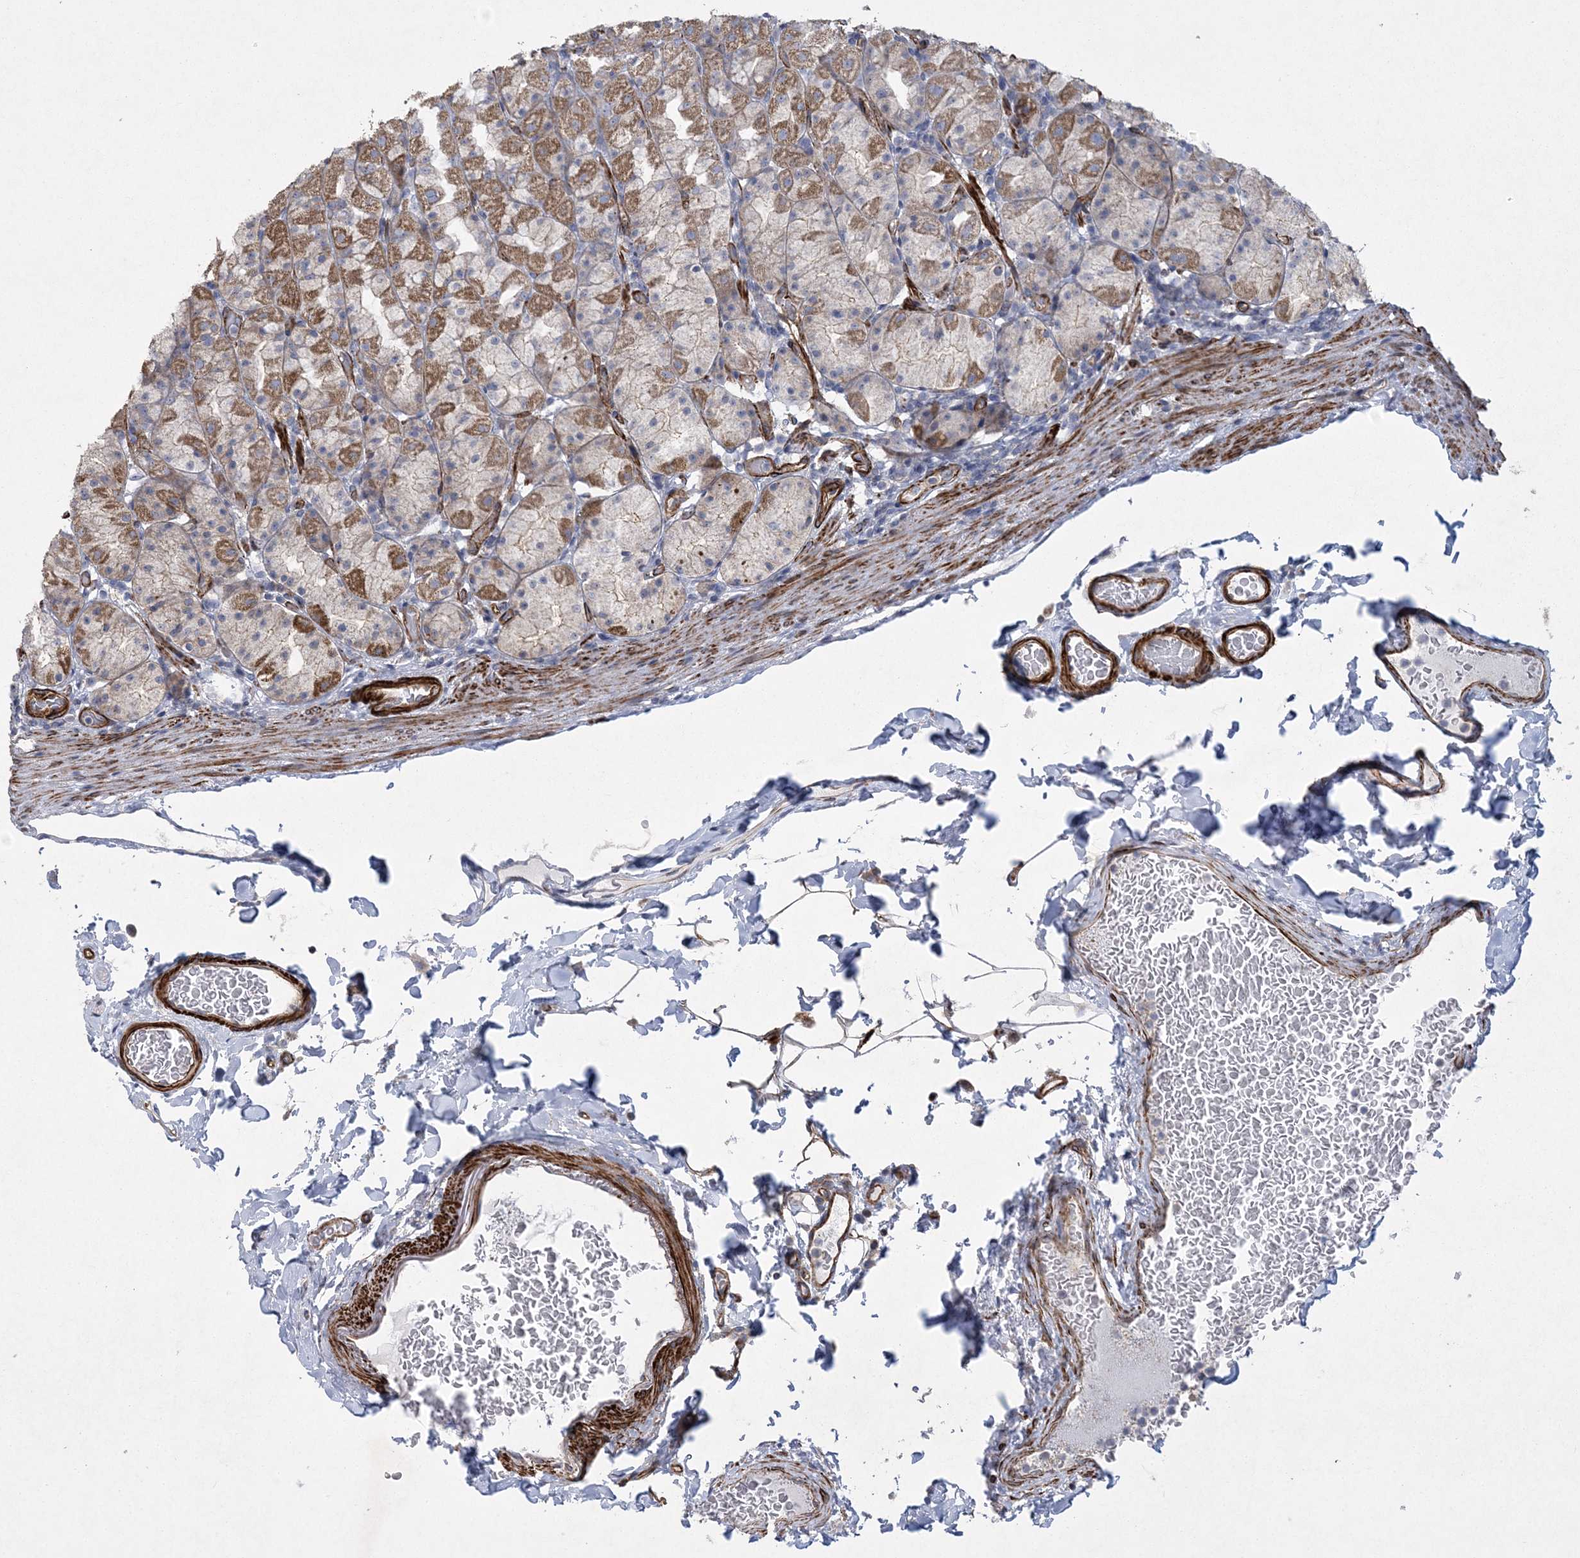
{"staining": {"intensity": "moderate", "quantity": "<25%", "location": "cytoplasmic/membranous"}, "tissue": "stomach", "cell_type": "Glandular cells", "image_type": "normal", "snomed": [{"axis": "morphology", "description": "Normal tissue, NOS"}, {"axis": "topography", "description": "Stomach, upper"}], "caption": "Stomach was stained to show a protein in brown. There is low levels of moderate cytoplasmic/membranous staining in approximately <25% of glandular cells. (DAB IHC with brightfield microscopy, high magnification).", "gene": "ARSJ", "patient": {"sex": "male", "age": 68}}